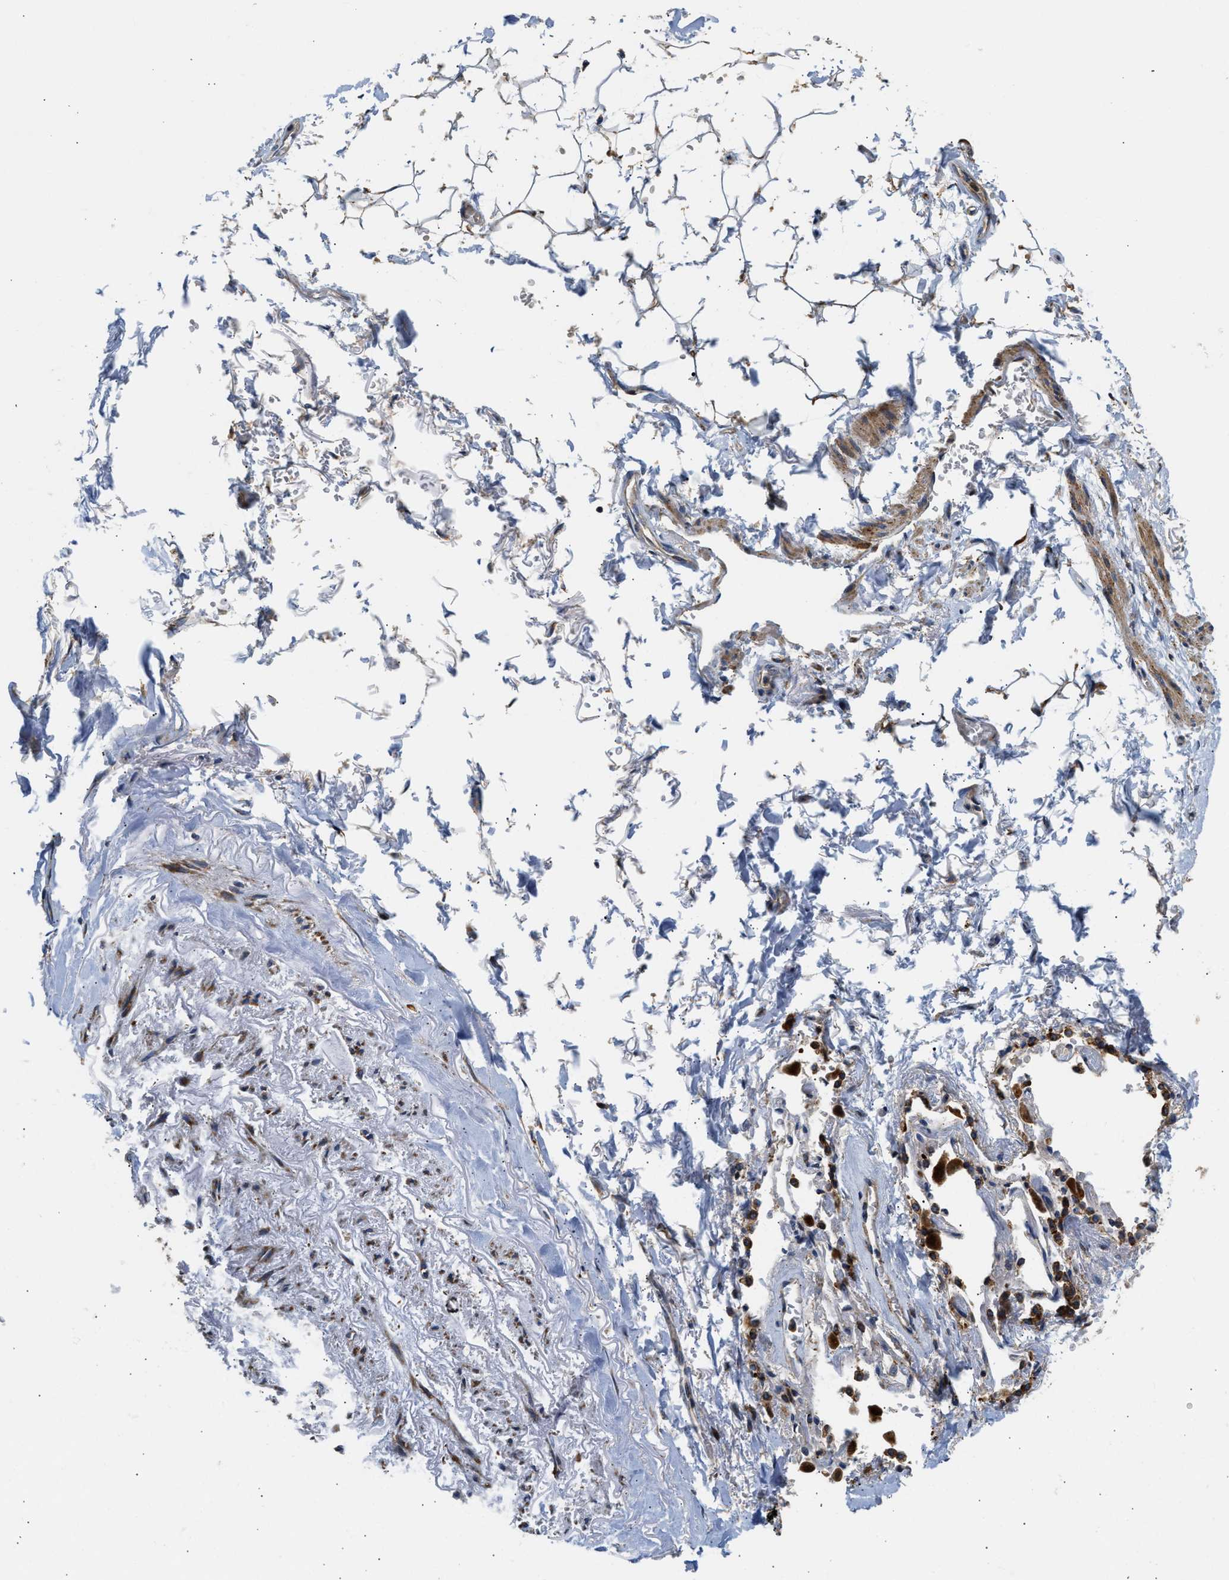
{"staining": {"intensity": "moderate", "quantity": "25%-75%", "location": "cytoplasmic/membranous"}, "tissue": "adipose tissue", "cell_type": "Adipocytes", "image_type": "normal", "snomed": [{"axis": "morphology", "description": "Normal tissue, NOS"}, {"axis": "topography", "description": "Cartilage tissue"}, {"axis": "topography", "description": "Lung"}], "caption": "A photomicrograph showing moderate cytoplasmic/membranous positivity in approximately 25%-75% of adipocytes in normal adipose tissue, as visualized by brown immunohistochemical staining.", "gene": "AMZ1", "patient": {"sex": "female", "age": 77}}